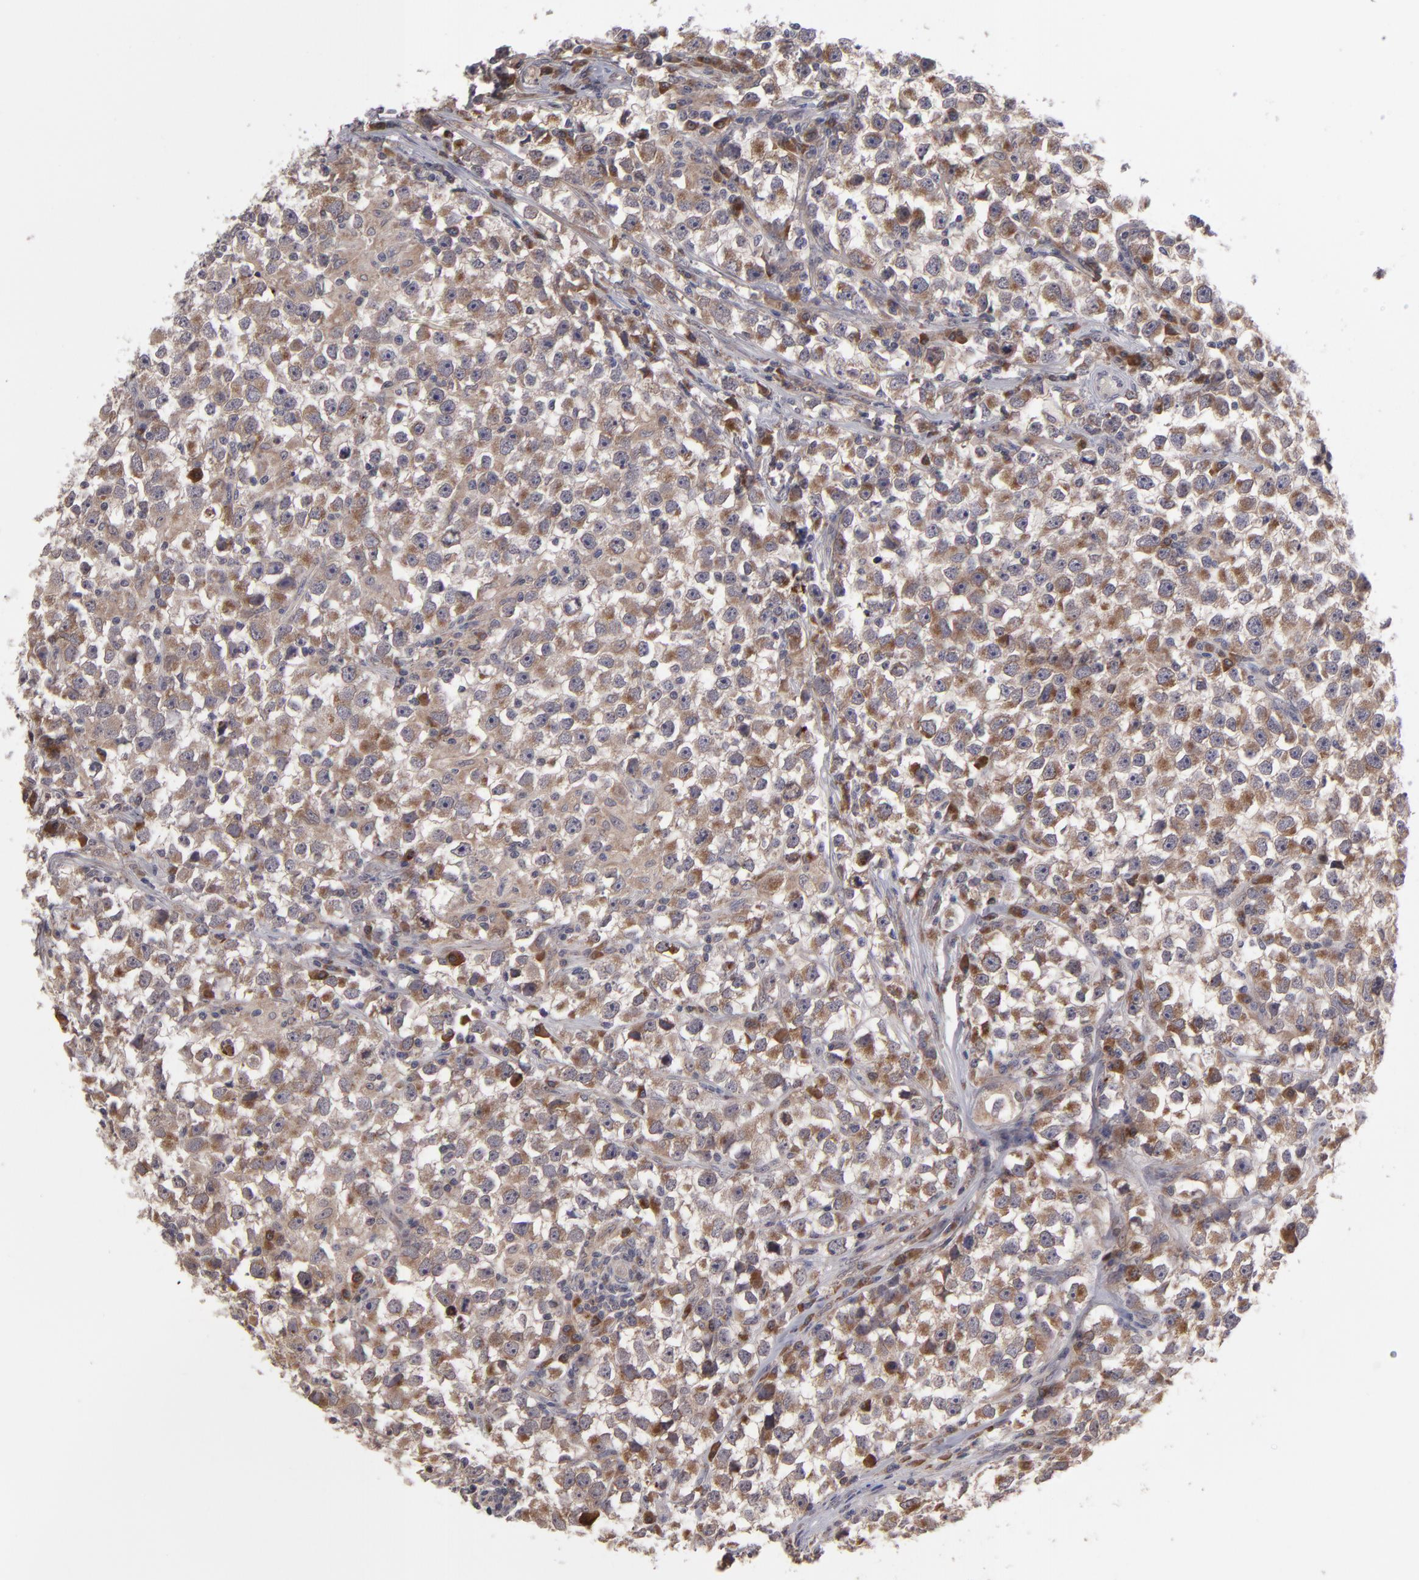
{"staining": {"intensity": "moderate", "quantity": ">75%", "location": "cytoplasmic/membranous"}, "tissue": "testis cancer", "cell_type": "Tumor cells", "image_type": "cancer", "snomed": [{"axis": "morphology", "description": "Seminoma, NOS"}, {"axis": "topography", "description": "Testis"}], "caption": "Approximately >75% of tumor cells in human testis seminoma display moderate cytoplasmic/membranous protein expression as visualized by brown immunohistochemical staining.", "gene": "IL12A", "patient": {"sex": "male", "age": 33}}